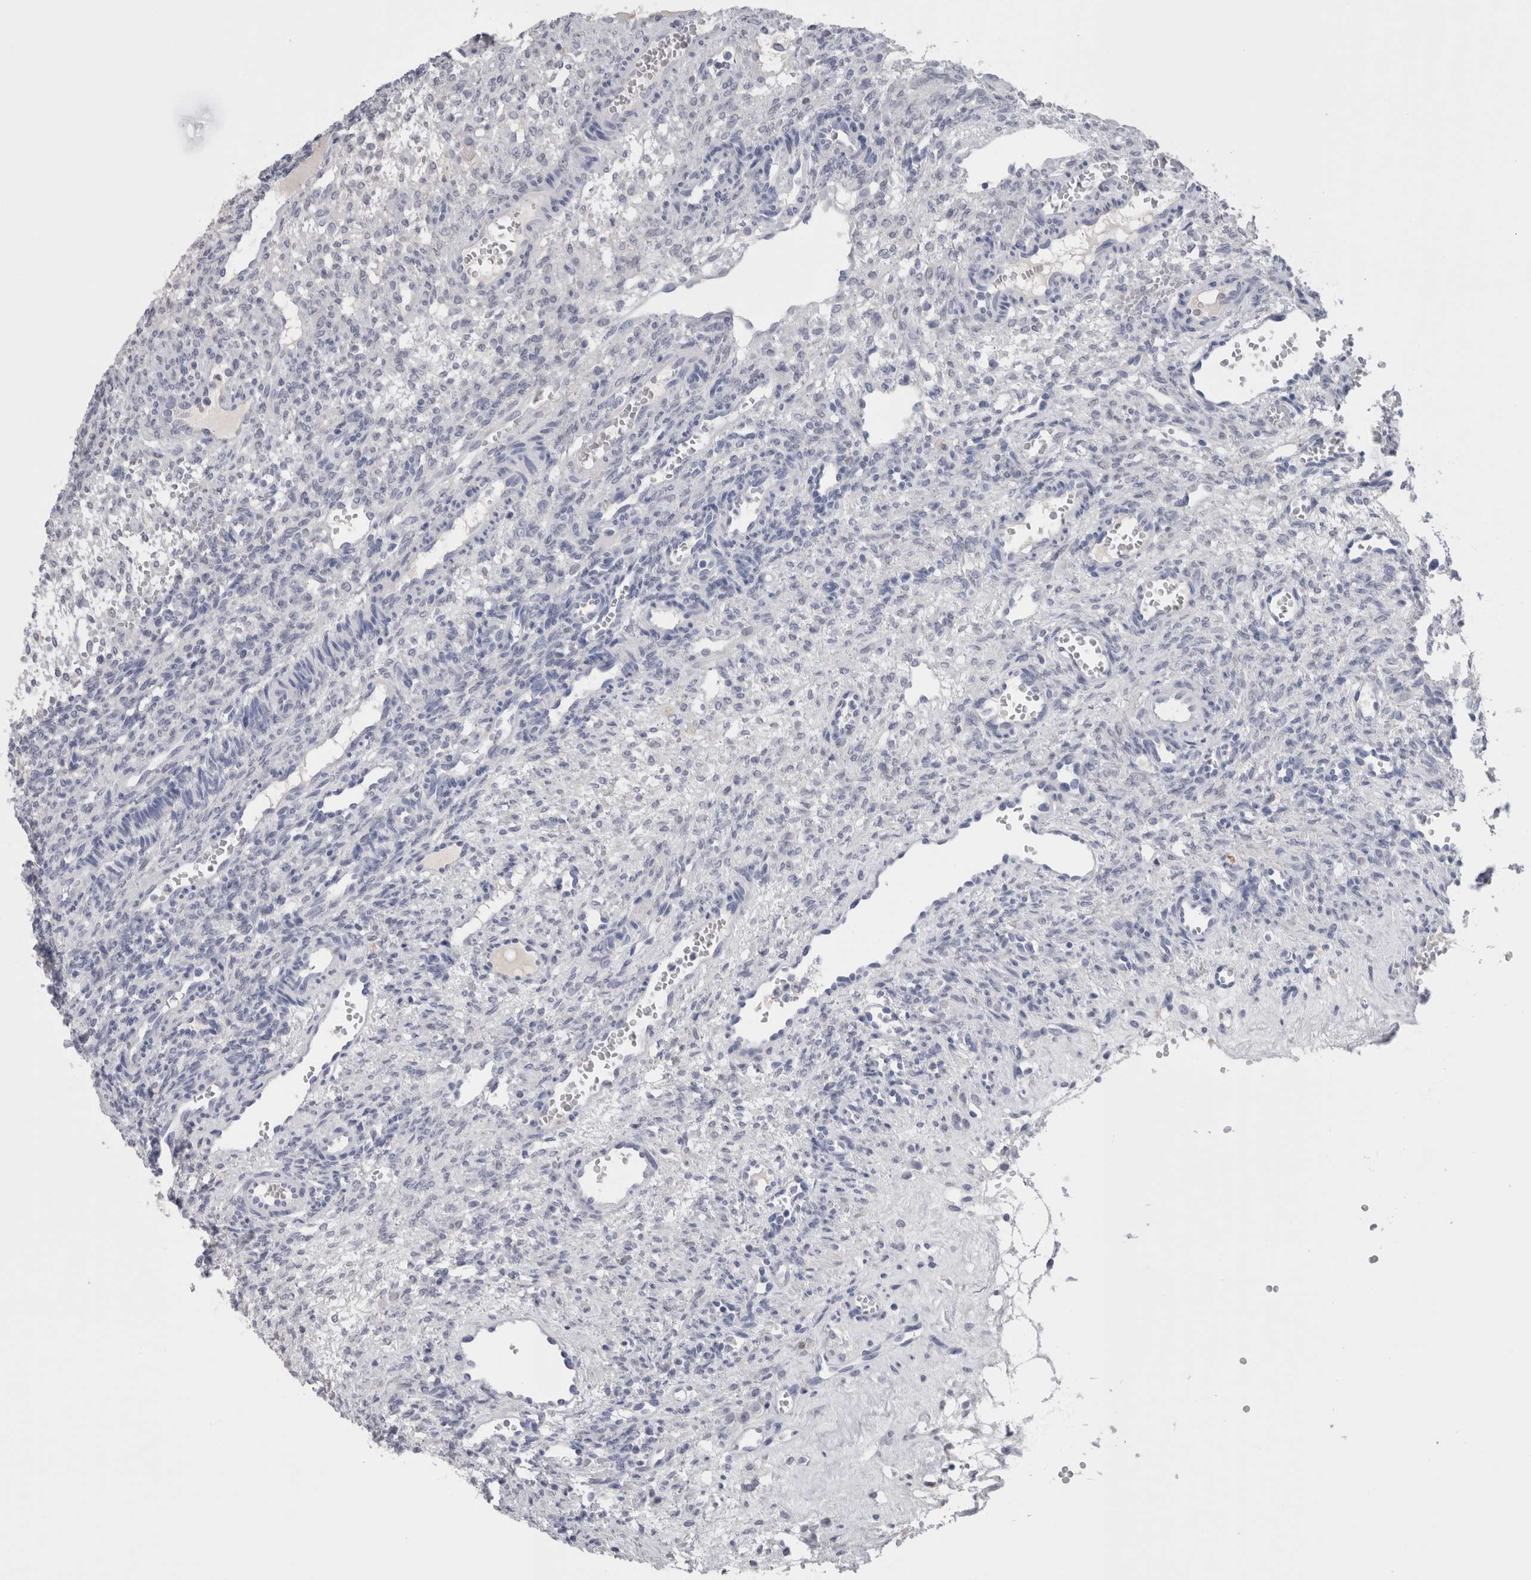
{"staining": {"intensity": "negative", "quantity": "none", "location": "none"}, "tissue": "ovary", "cell_type": "Ovarian stroma cells", "image_type": "normal", "snomed": [{"axis": "morphology", "description": "Normal tissue, NOS"}, {"axis": "topography", "description": "Ovary"}], "caption": "The micrograph displays no staining of ovarian stroma cells in benign ovary. The staining was performed using DAB to visualize the protein expression in brown, while the nuclei were stained in blue with hematoxylin (Magnification: 20x).", "gene": "CA8", "patient": {"sex": "female", "age": 34}}